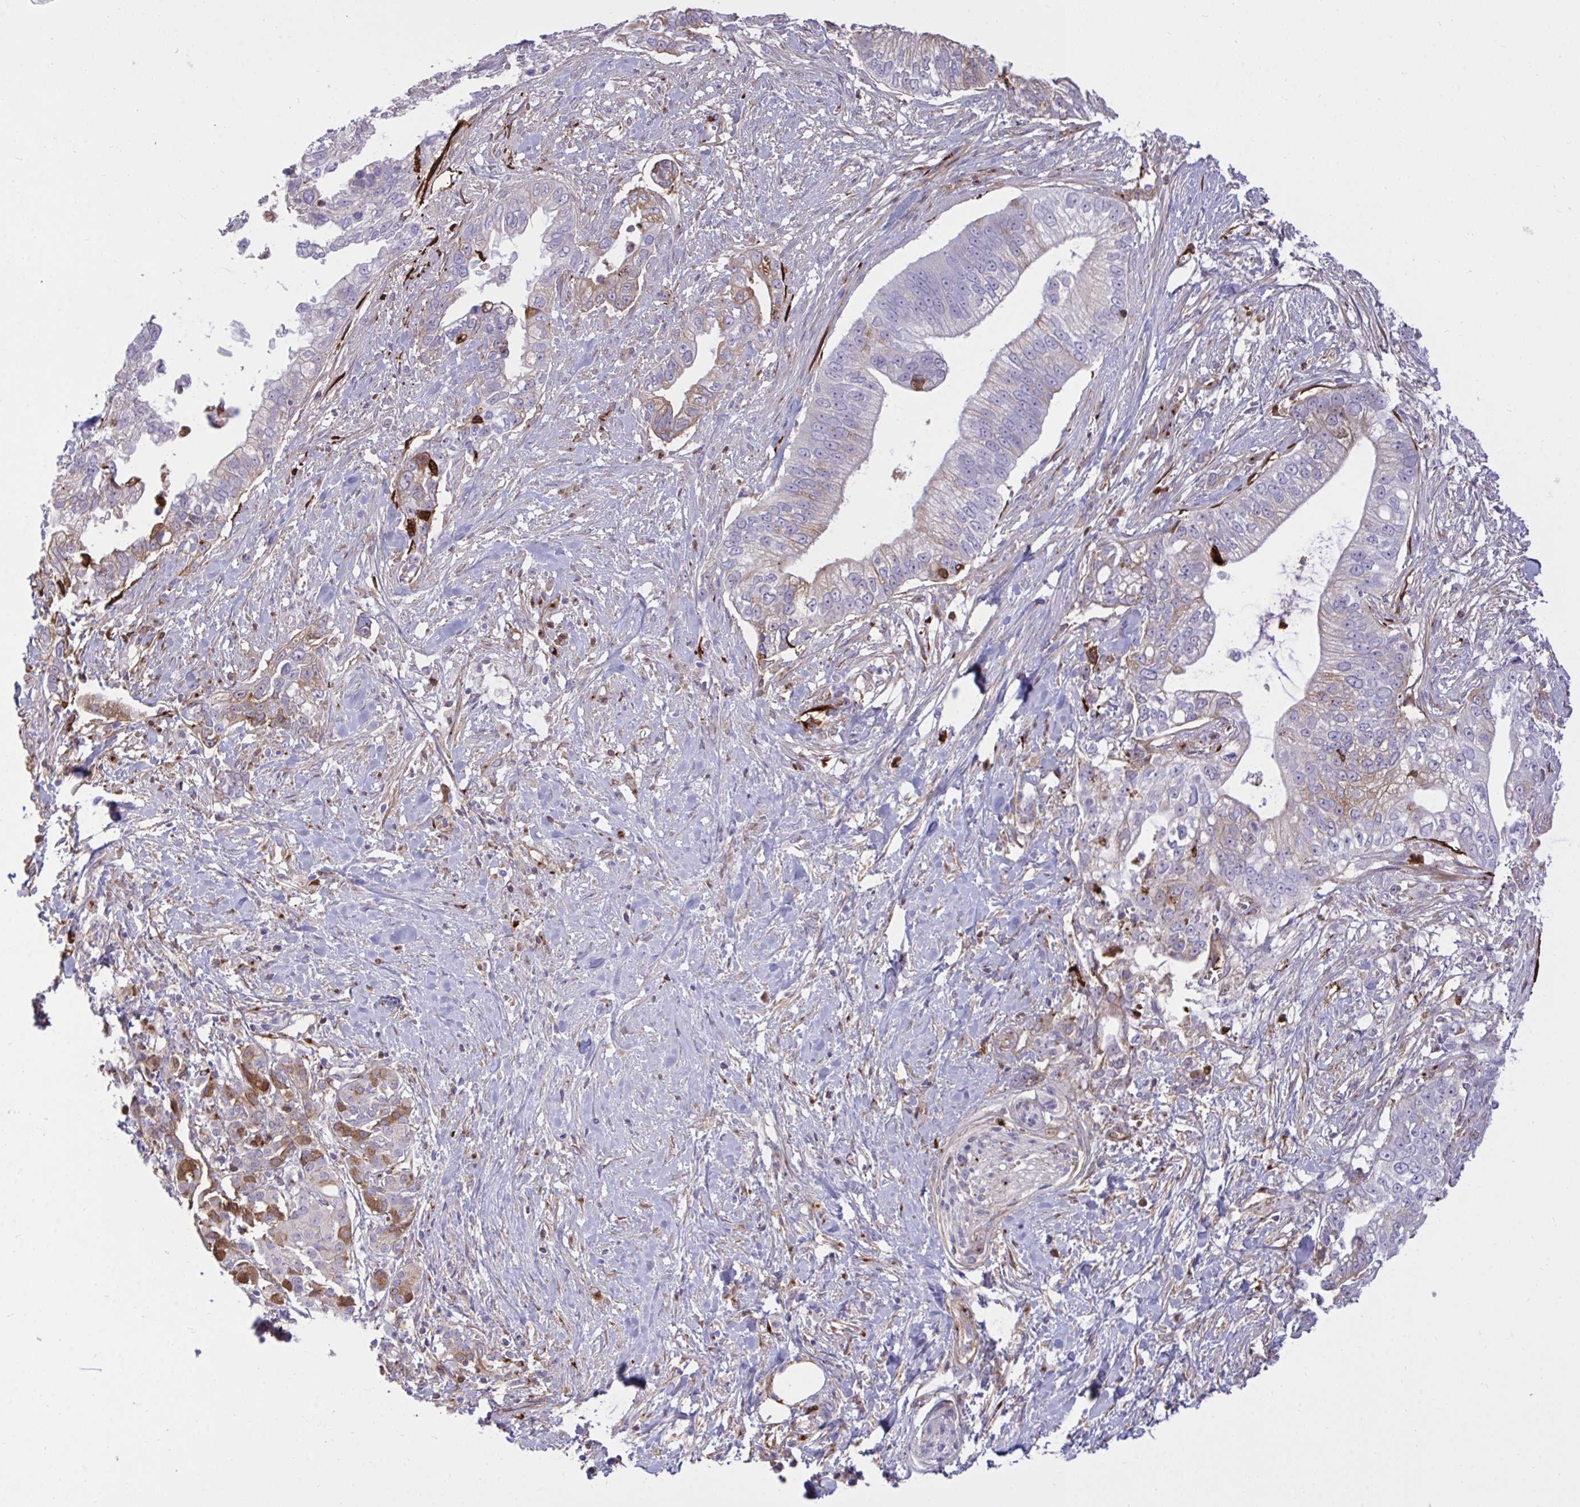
{"staining": {"intensity": "moderate", "quantity": "25%-75%", "location": "cytoplasmic/membranous"}, "tissue": "pancreatic cancer", "cell_type": "Tumor cells", "image_type": "cancer", "snomed": [{"axis": "morphology", "description": "Adenocarcinoma, NOS"}, {"axis": "topography", "description": "Pancreas"}], "caption": "Immunohistochemistry (IHC) of pancreatic cancer reveals medium levels of moderate cytoplasmic/membranous positivity in about 25%-75% of tumor cells. Nuclei are stained in blue.", "gene": "F2", "patient": {"sex": "male", "age": 70}}